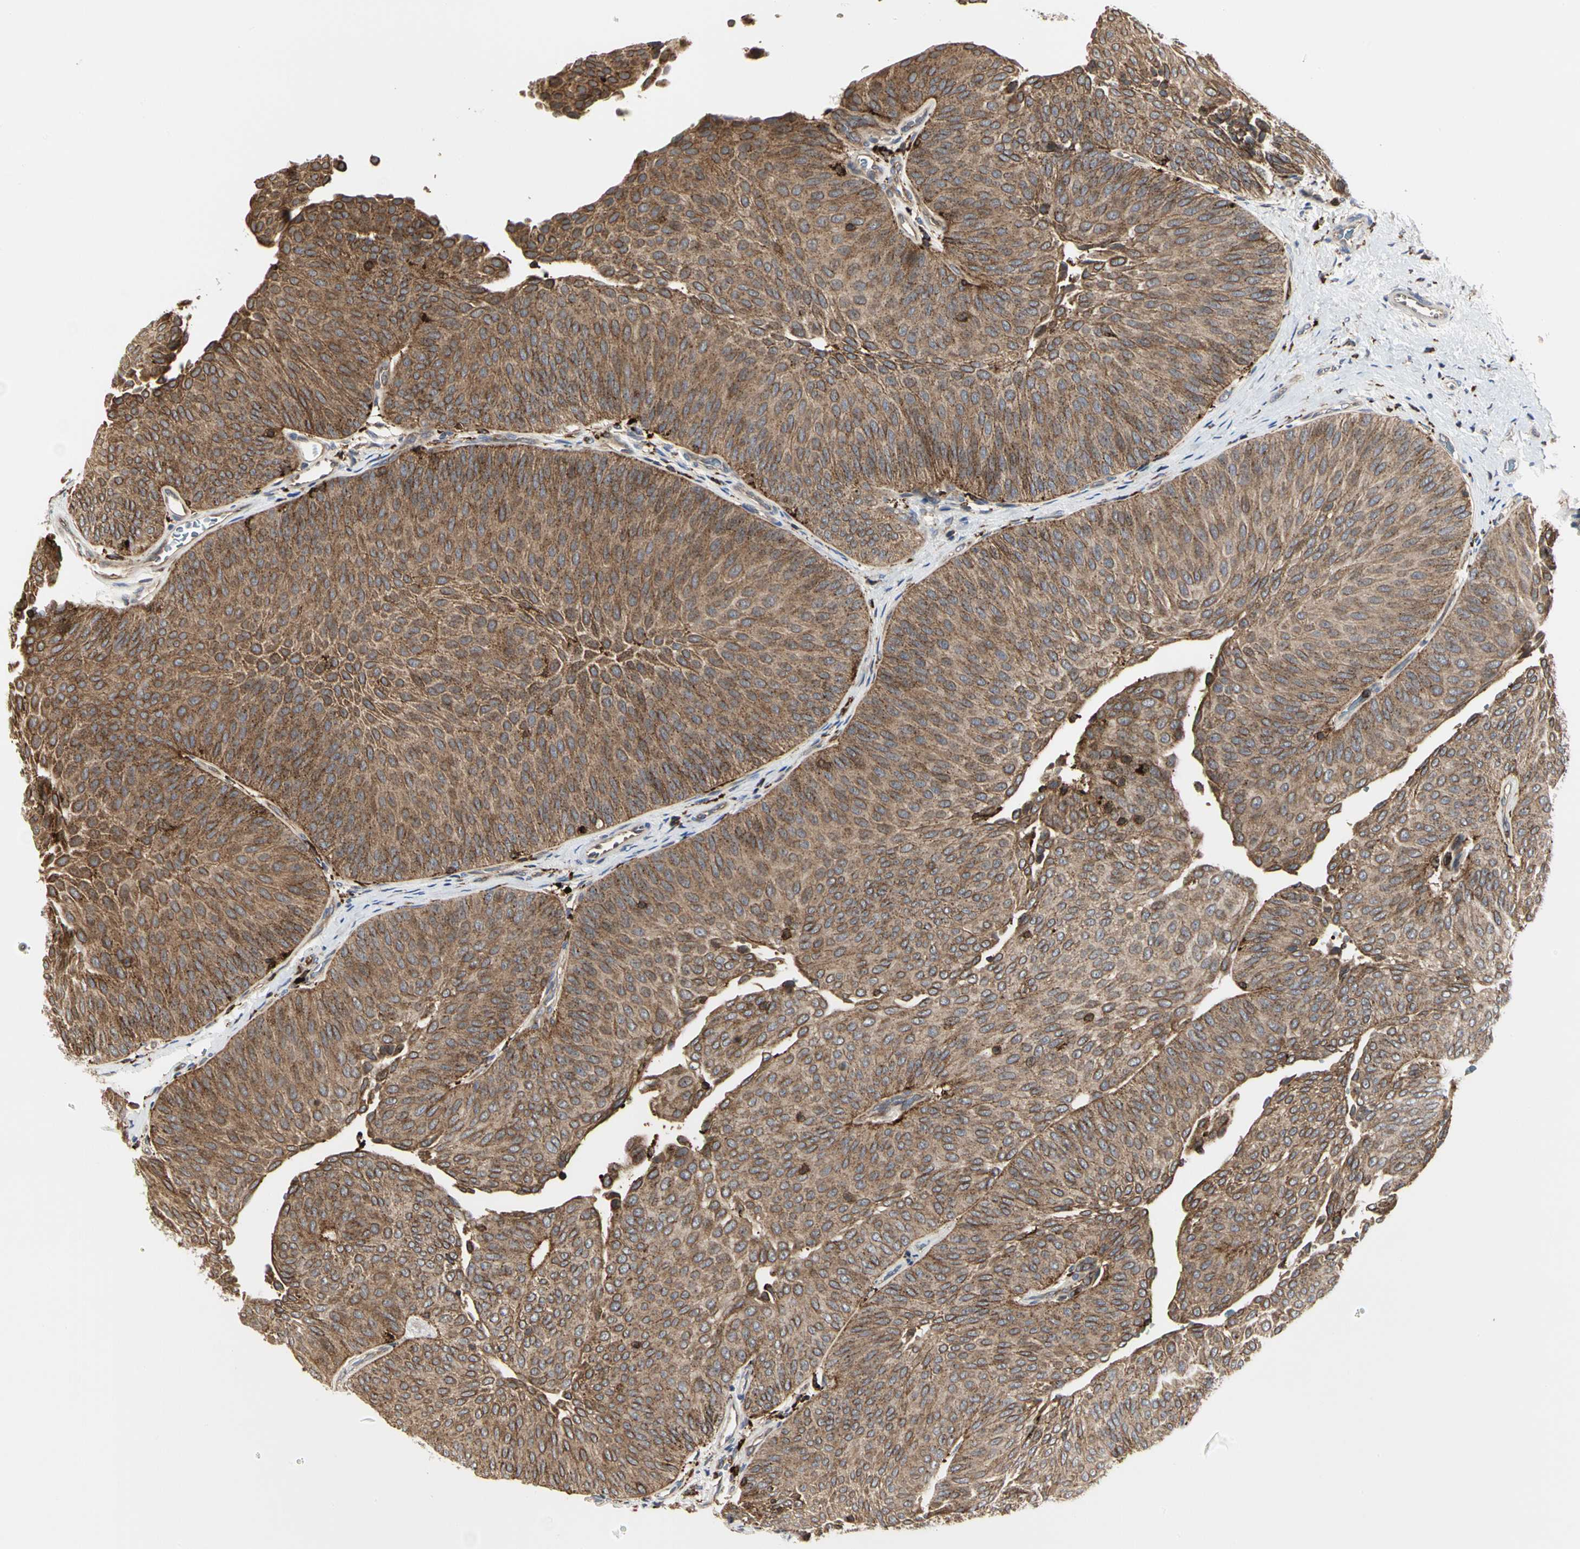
{"staining": {"intensity": "moderate", "quantity": ">75%", "location": "cytoplasmic/membranous"}, "tissue": "urothelial cancer", "cell_type": "Tumor cells", "image_type": "cancer", "snomed": [{"axis": "morphology", "description": "Urothelial carcinoma, Low grade"}, {"axis": "topography", "description": "Urinary bladder"}], "caption": "A histopathology image showing moderate cytoplasmic/membranous expression in about >75% of tumor cells in urothelial carcinoma (low-grade), as visualized by brown immunohistochemical staining.", "gene": "NAPG", "patient": {"sex": "female", "age": 60}}